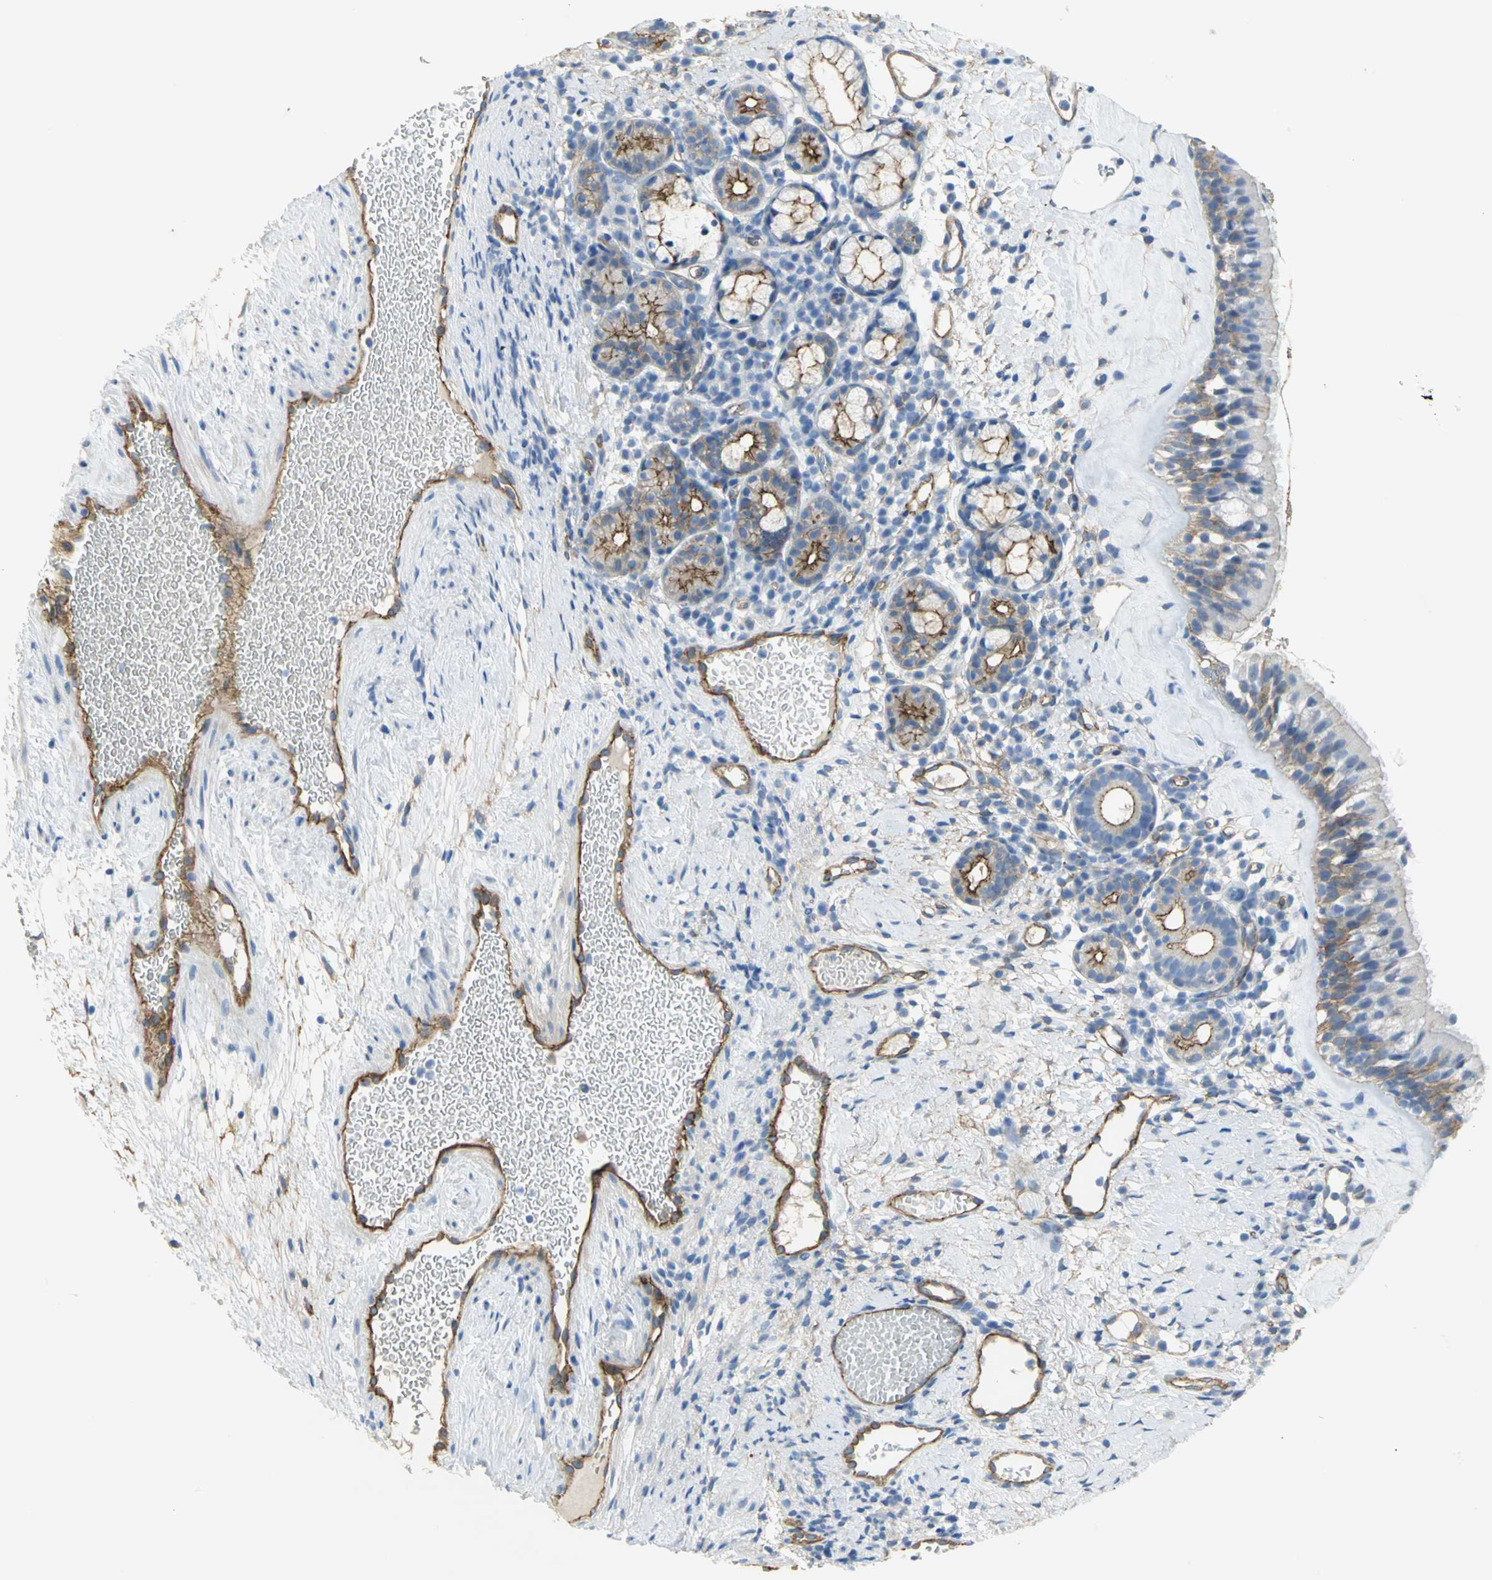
{"staining": {"intensity": "weak", "quantity": "25%-75%", "location": "cytoplasmic/membranous"}, "tissue": "nasopharynx", "cell_type": "Respiratory epithelial cells", "image_type": "normal", "snomed": [{"axis": "morphology", "description": "Normal tissue, NOS"}, {"axis": "morphology", "description": "Inflammation, NOS"}, {"axis": "topography", "description": "Nasopharynx"}], "caption": "An image showing weak cytoplasmic/membranous expression in approximately 25%-75% of respiratory epithelial cells in unremarkable nasopharynx, as visualized by brown immunohistochemical staining.", "gene": "FLNB", "patient": {"sex": "female", "age": 55}}